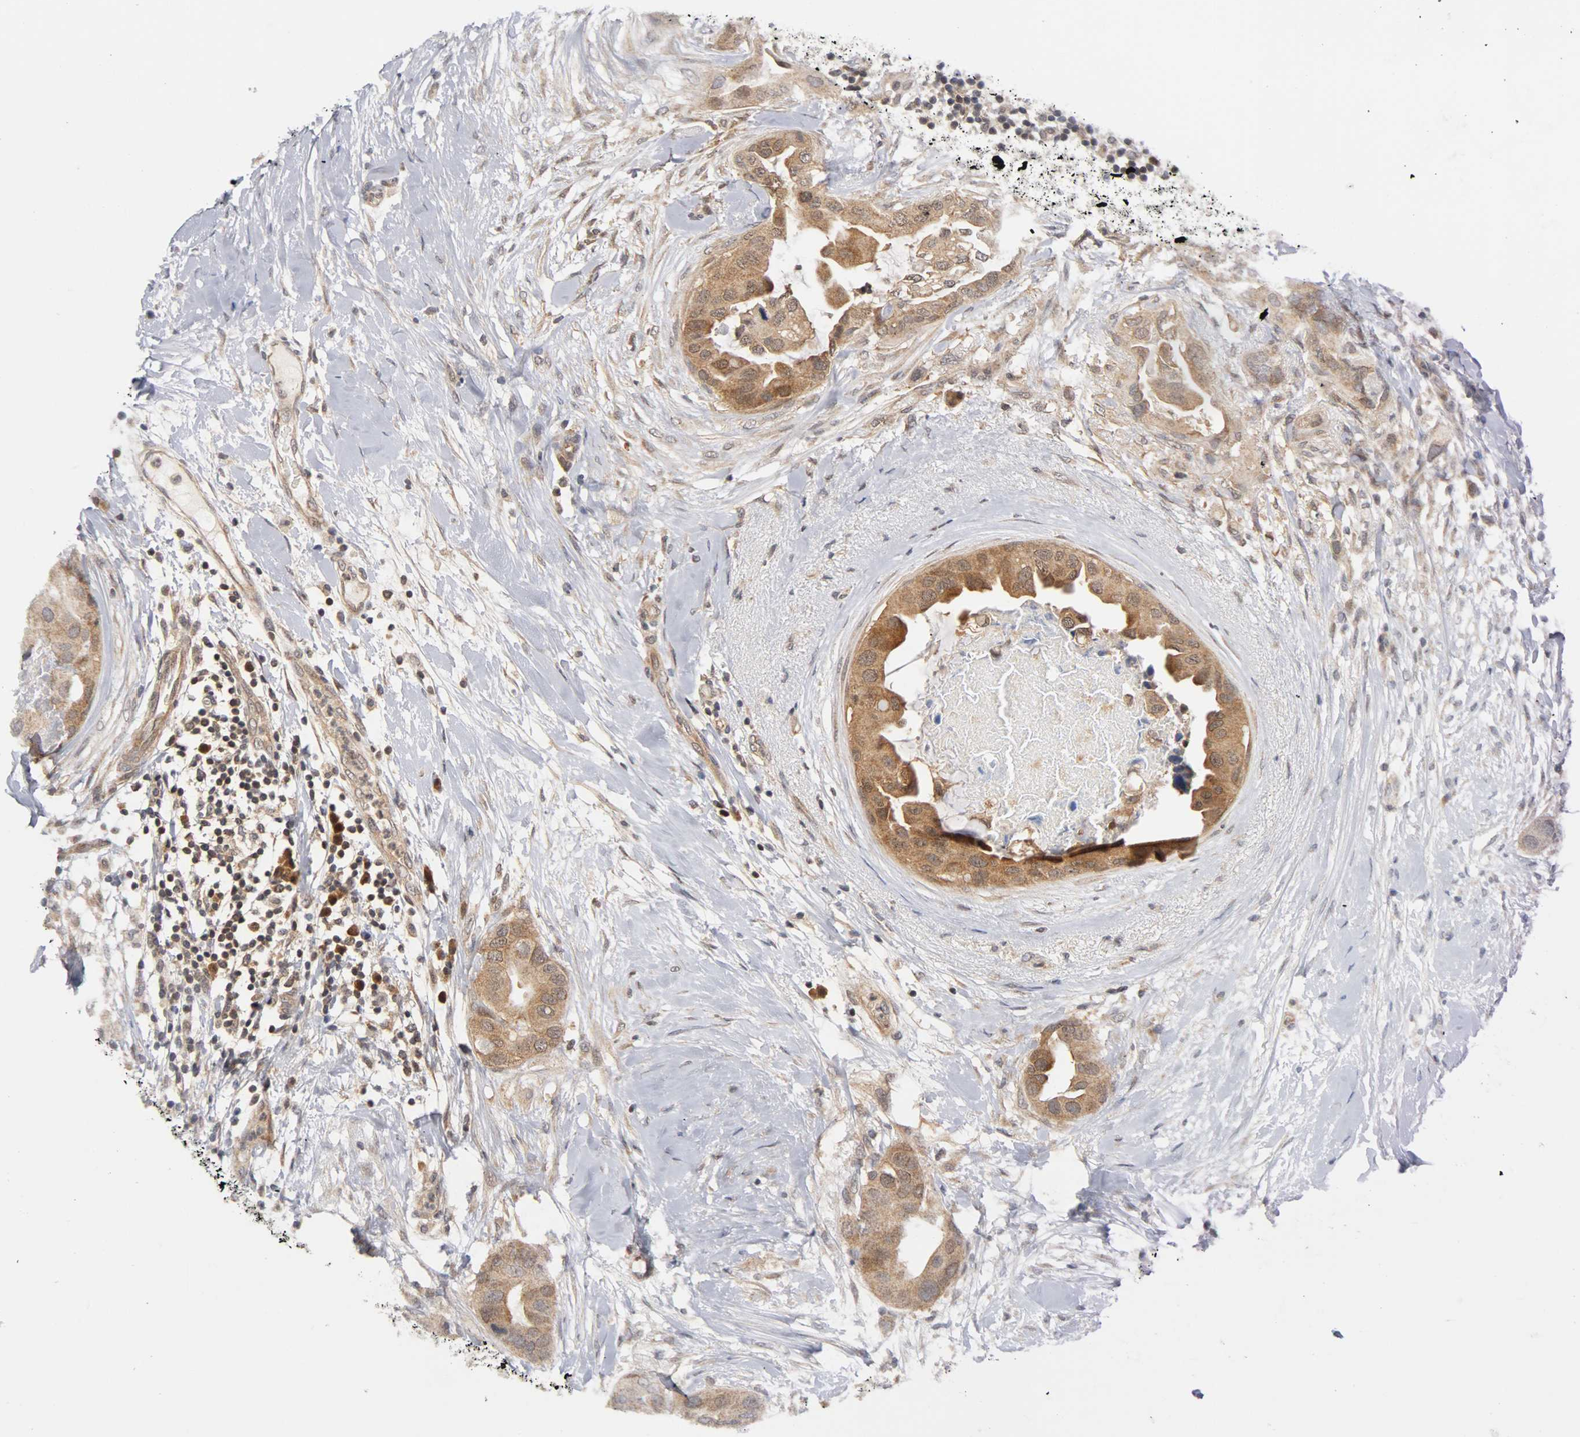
{"staining": {"intensity": "moderate", "quantity": ">75%", "location": "cytoplasmic/membranous,nuclear"}, "tissue": "breast cancer", "cell_type": "Tumor cells", "image_type": "cancer", "snomed": [{"axis": "morphology", "description": "Duct carcinoma"}, {"axis": "topography", "description": "Breast"}], "caption": "Breast cancer (intraductal carcinoma) tissue reveals moderate cytoplasmic/membranous and nuclear positivity in about >75% of tumor cells, visualized by immunohistochemistry.", "gene": "UBE2M", "patient": {"sex": "female", "age": 40}}